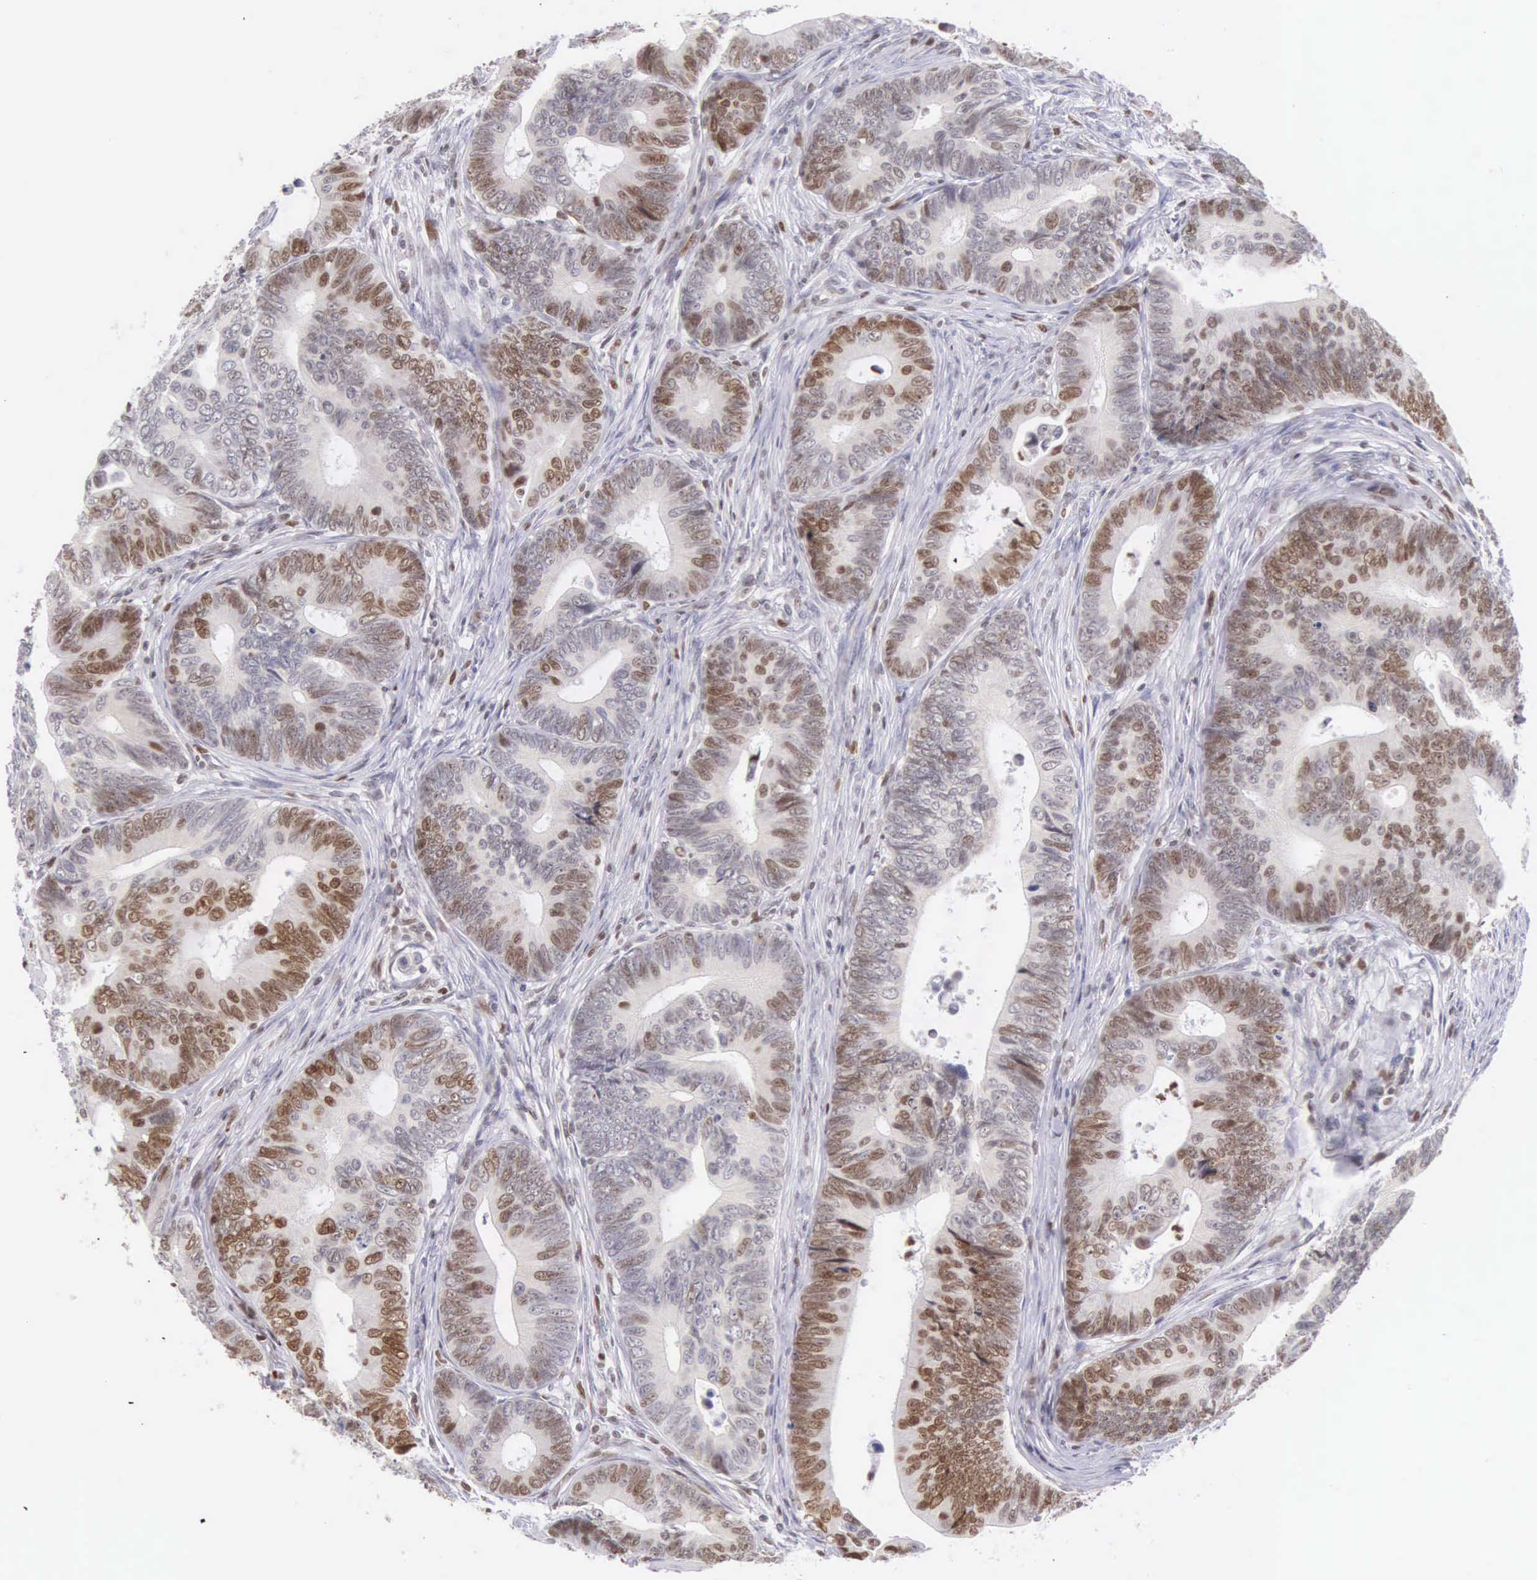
{"staining": {"intensity": "moderate", "quantity": "25%-75%", "location": "nuclear"}, "tissue": "colorectal cancer", "cell_type": "Tumor cells", "image_type": "cancer", "snomed": [{"axis": "morphology", "description": "Adenocarcinoma, NOS"}, {"axis": "topography", "description": "Colon"}], "caption": "This histopathology image demonstrates IHC staining of colorectal cancer, with medium moderate nuclear positivity in about 25%-75% of tumor cells.", "gene": "VRK1", "patient": {"sex": "female", "age": 78}}